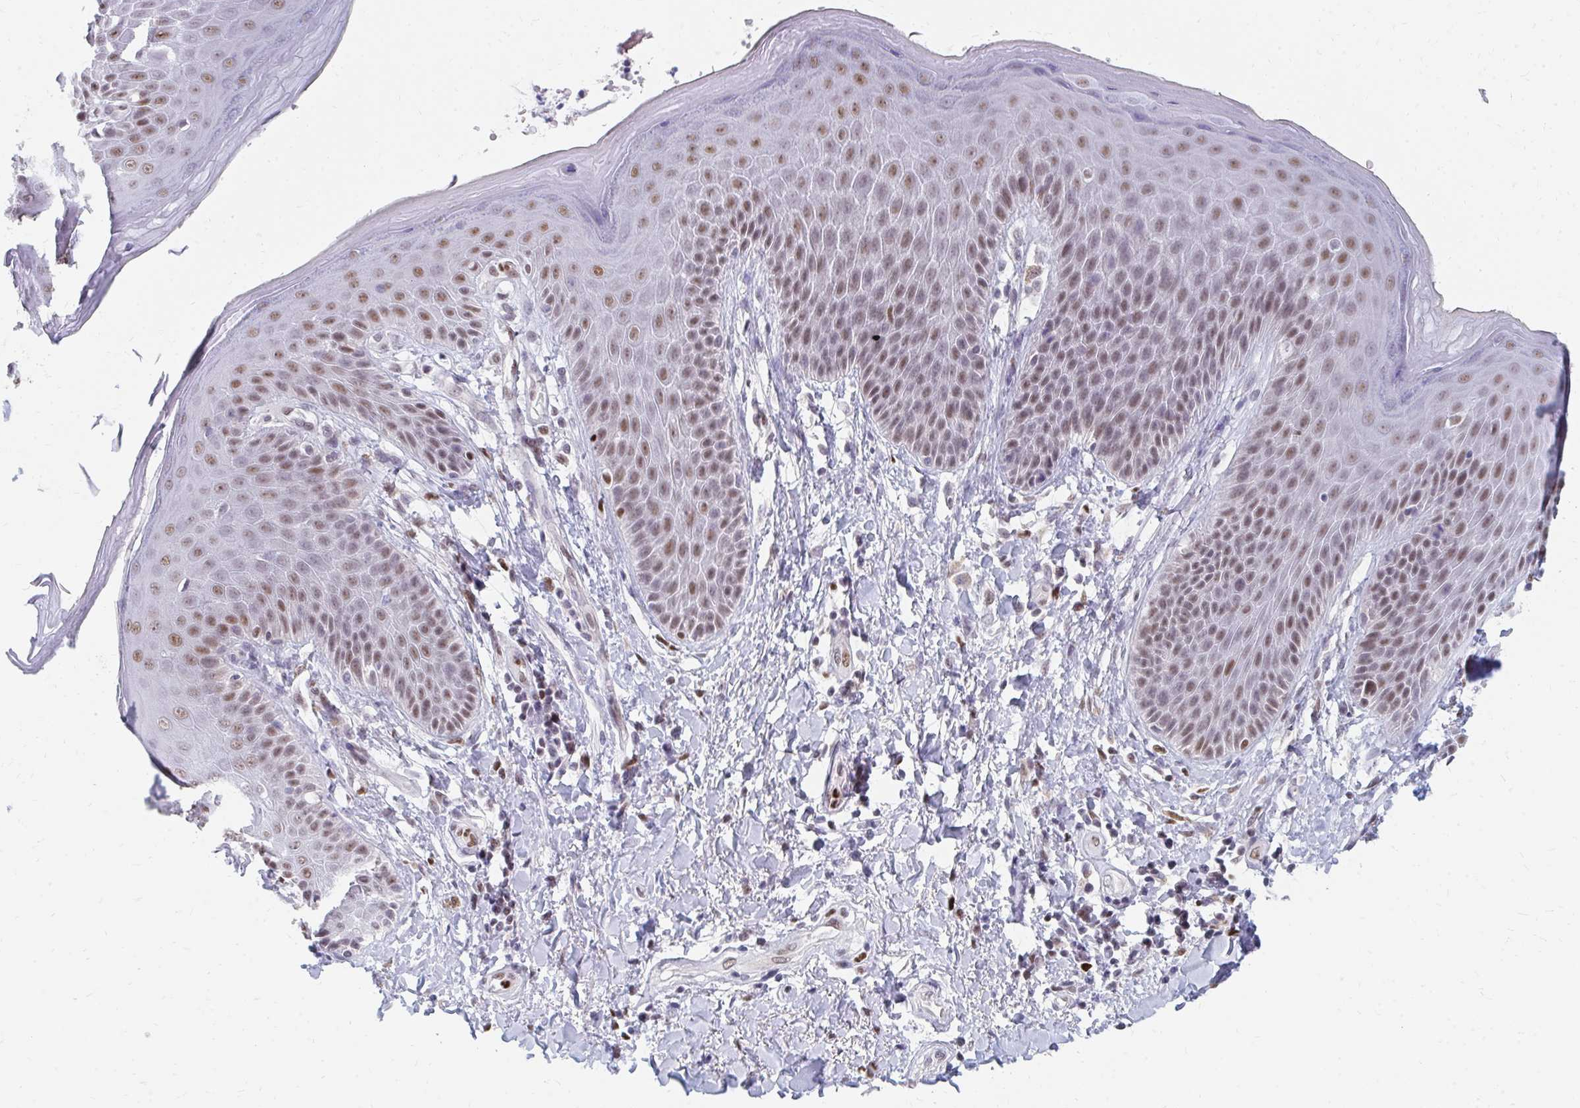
{"staining": {"intensity": "moderate", "quantity": ">75%", "location": "nuclear"}, "tissue": "skin", "cell_type": "Epidermal cells", "image_type": "normal", "snomed": [{"axis": "morphology", "description": "Normal tissue, NOS"}, {"axis": "topography", "description": "Anal"}, {"axis": "topography", "description": "Peripheral nerve tissue"}], "caption": "Protein staining by immunohistochemistry shows moderate nuclear positivity in approximately >75% of epidermal cells in benign skin.", "gene": "PLK3", "patient": {"sex": "male", "age": 51}}